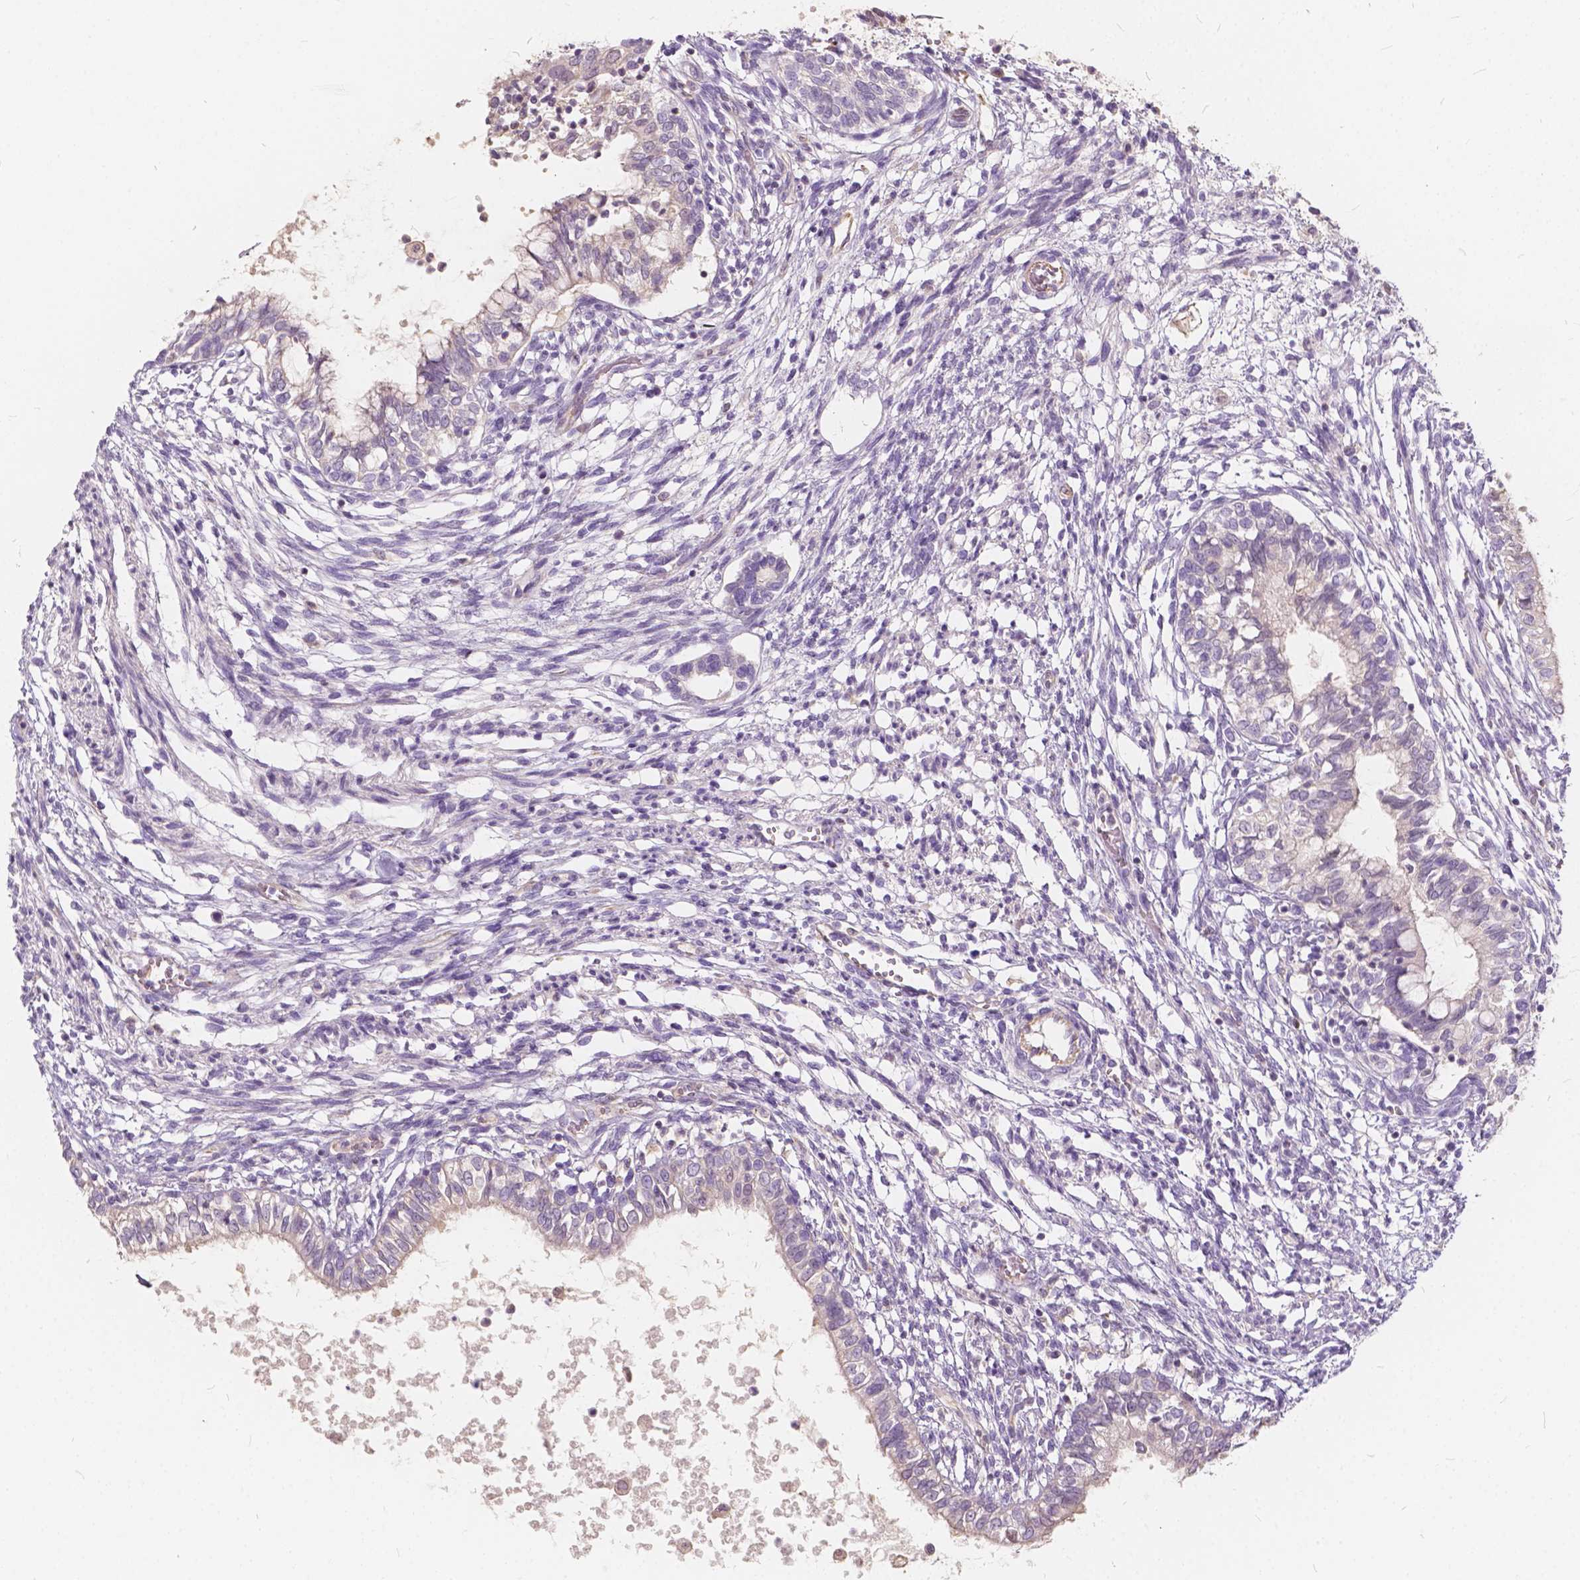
{"staining": {"intensity": "negative", "quantity": "none", "location": "none"}, "tissue": "testis cancer", "cell_type": "Tumor cells", "image_type": "cancer", "snomed": [{"axis": "morphology", "description": "Carcinoma, Embryonal, NOS"}, {"axis": "topography", "description": "Testis"}], "caption": "The image exhibits no staining of tumor cells in embryonal carcinoma (testis).", "gene": "KIAA0513", "patient": {"sex": "male", "age": 37}}